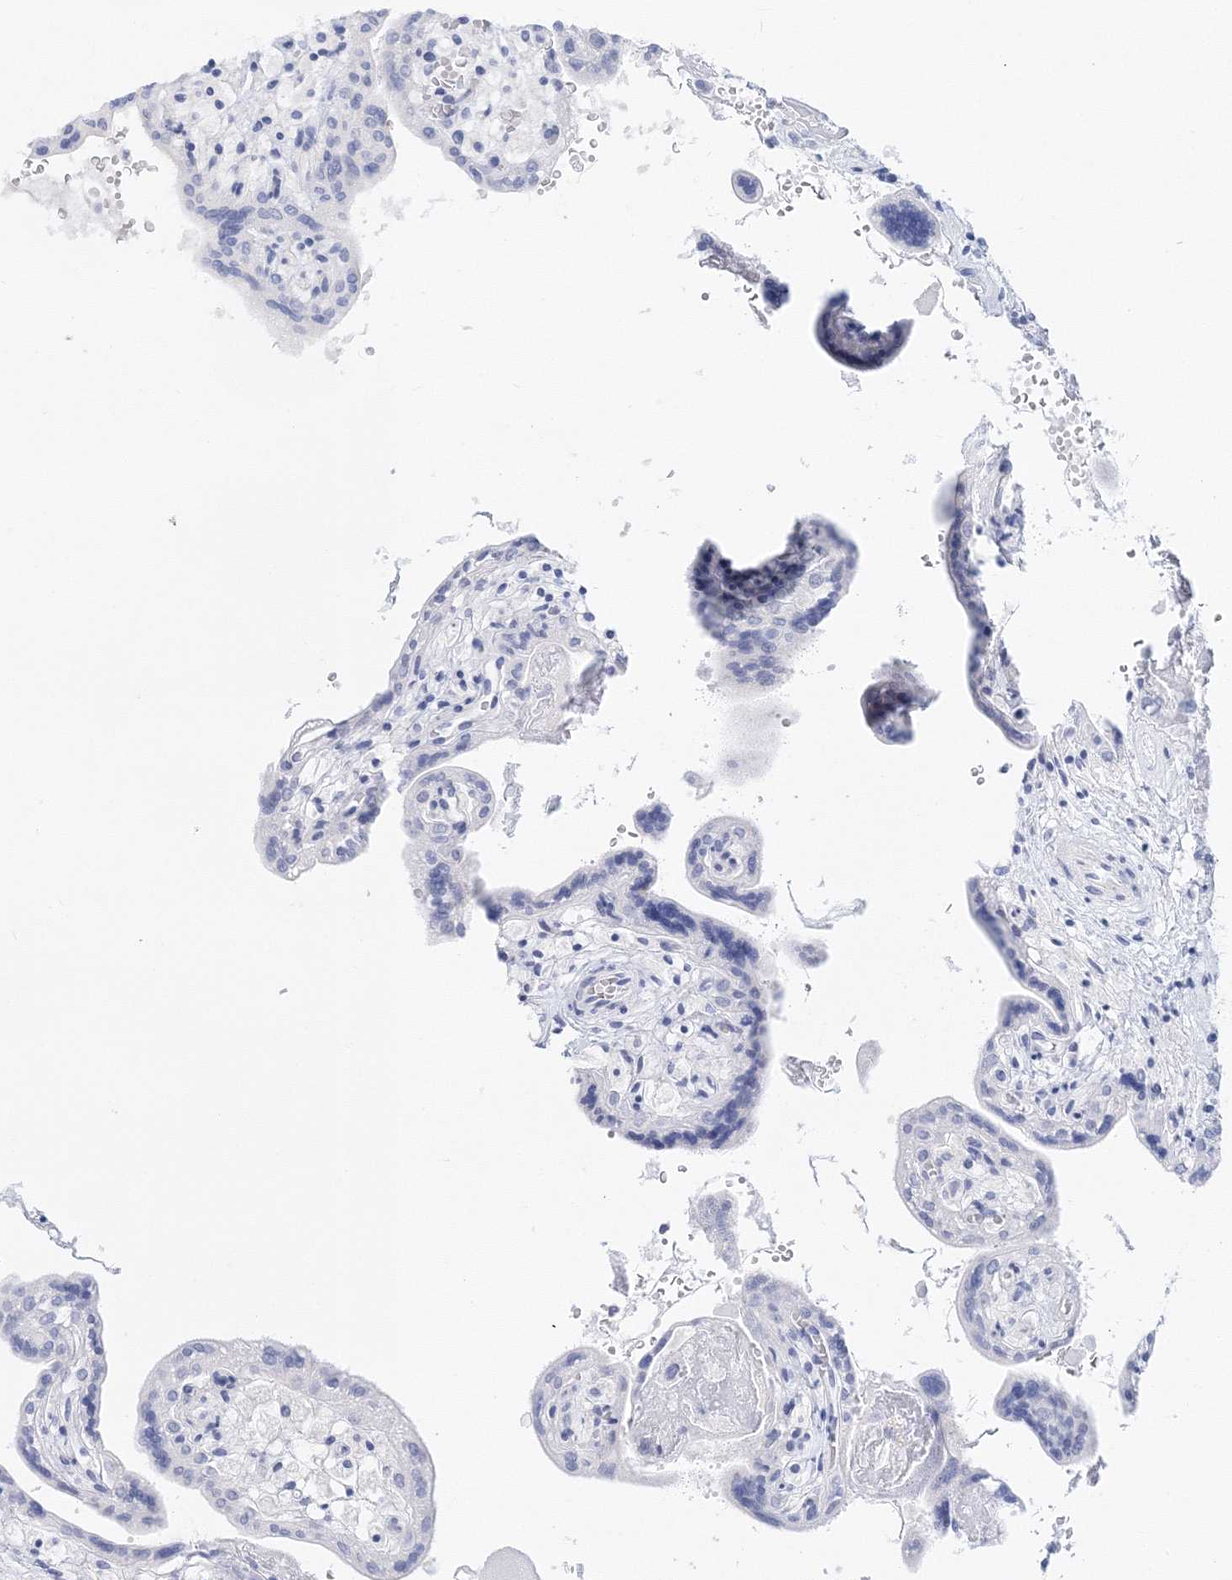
{"staining": {"intensity": "negative", "quantity": "none", "location": "none"}, "tissue": "placenta", "cell_type": "Trophoblastic cells", "image_type": "normal", "snomed": [{"axis": "morphology", "description": "Normal tissue, NOS"}, {"axis": "topography", "description": "Placenta"}], "caption": "A high-resolution photomicrograph shows immunohistochemistry (IHC) staining of unremarkable placenta, which exhibits no significant expression in trophoblastic cells.", "gene": "MYOZ2", "patient": {"sex": "female", "age": 37}}